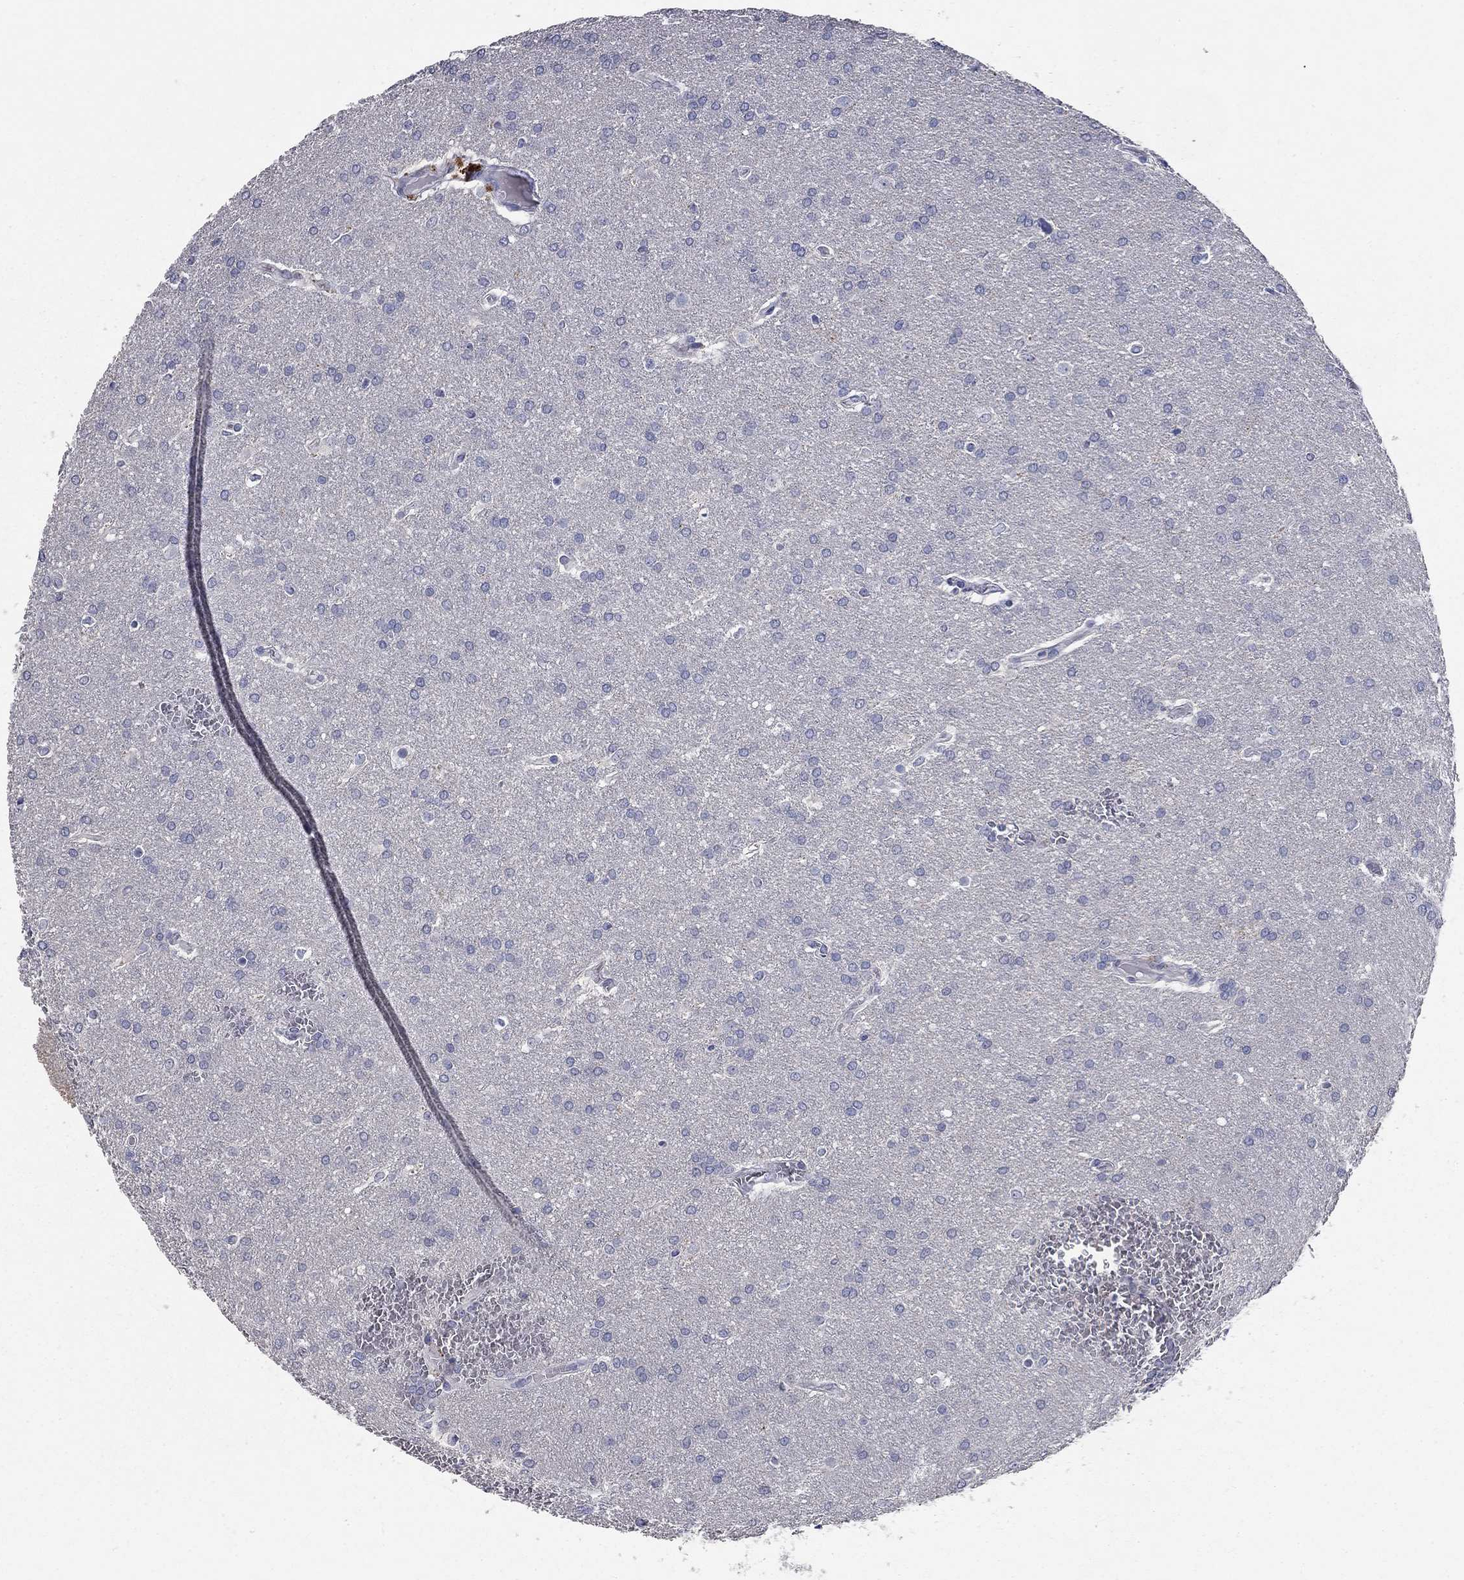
{"staining": {"intensity": "negative", "quantity": "none", "location": "none"}, "tissue": "glioma", "cell_type": "Tumor cells", "image_type": "cancer", "snomed": [{"axis": "morphology", "description": "Glioma, malignant, Low grade"}, {"axis": "topography", "description": "Brain"}], "caption": "This is a photomicrograph of immunohistochemistry (IHC) staining of malignant low-grade glioma, which shows no expression in tumor cells.", "gene": "SYT12", "patient": {"sex": "female", "age": 32}}